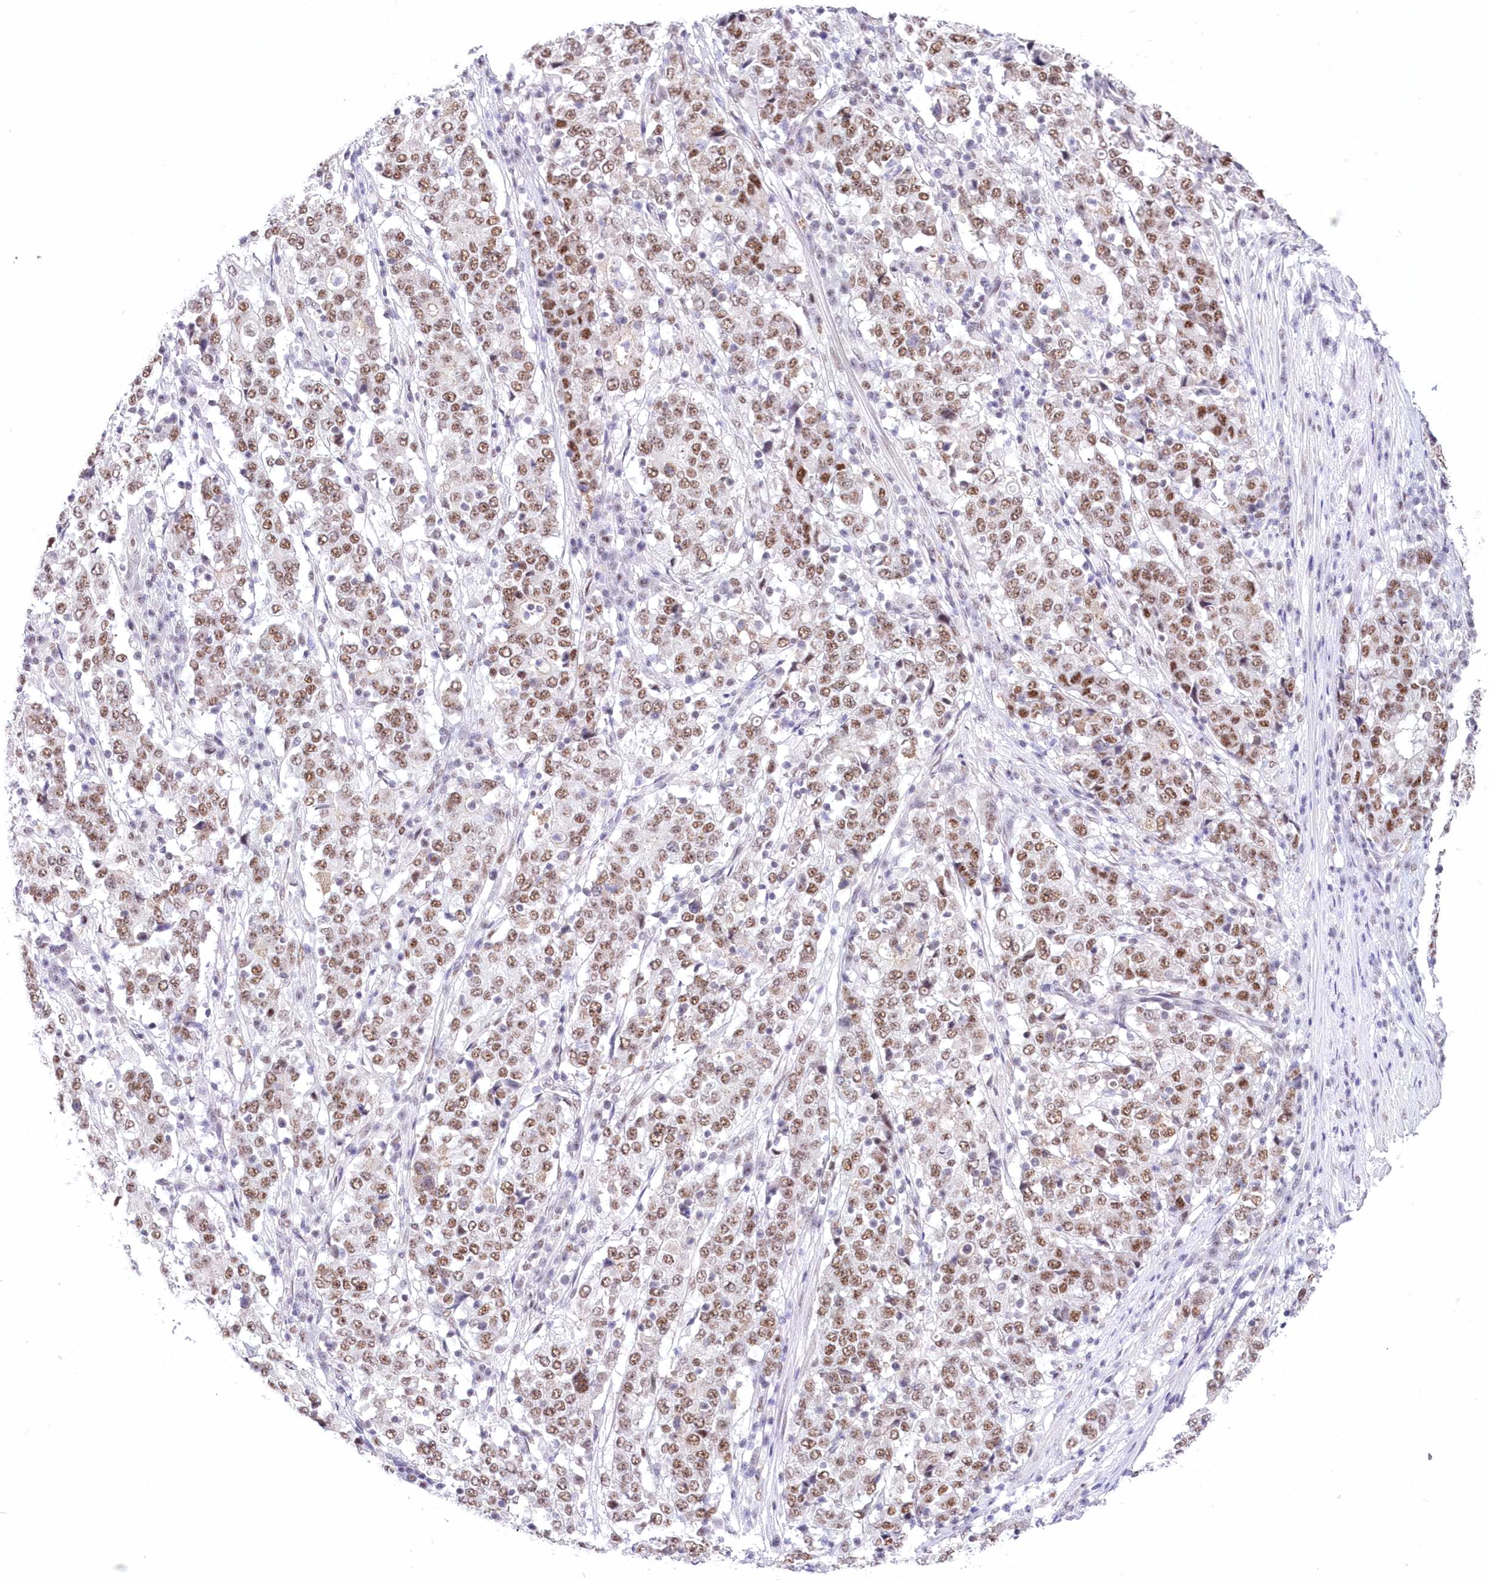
{"staining": {"intensity": "moderate", "quantity": ">75%", "location": "nuclear"}, "tissue": "stomach cancer", "cell_type": "Tumor cells", "image_type": "cancer", "snomed": [{"axis": "morphology", "description": "Adenocarcinoma, NOS"}, {"axis": "topography", "description": "Stomach"}], "caption": "Protein expression analysis of stomach adenocarcinoma shows moderate nuclear expression in approximately >75% of tumor cells. (Brightfield microscopy of DAB IHC at high magnification).", "gene": "NSUN2", "patient": {"sex": "male", "age": 59}}